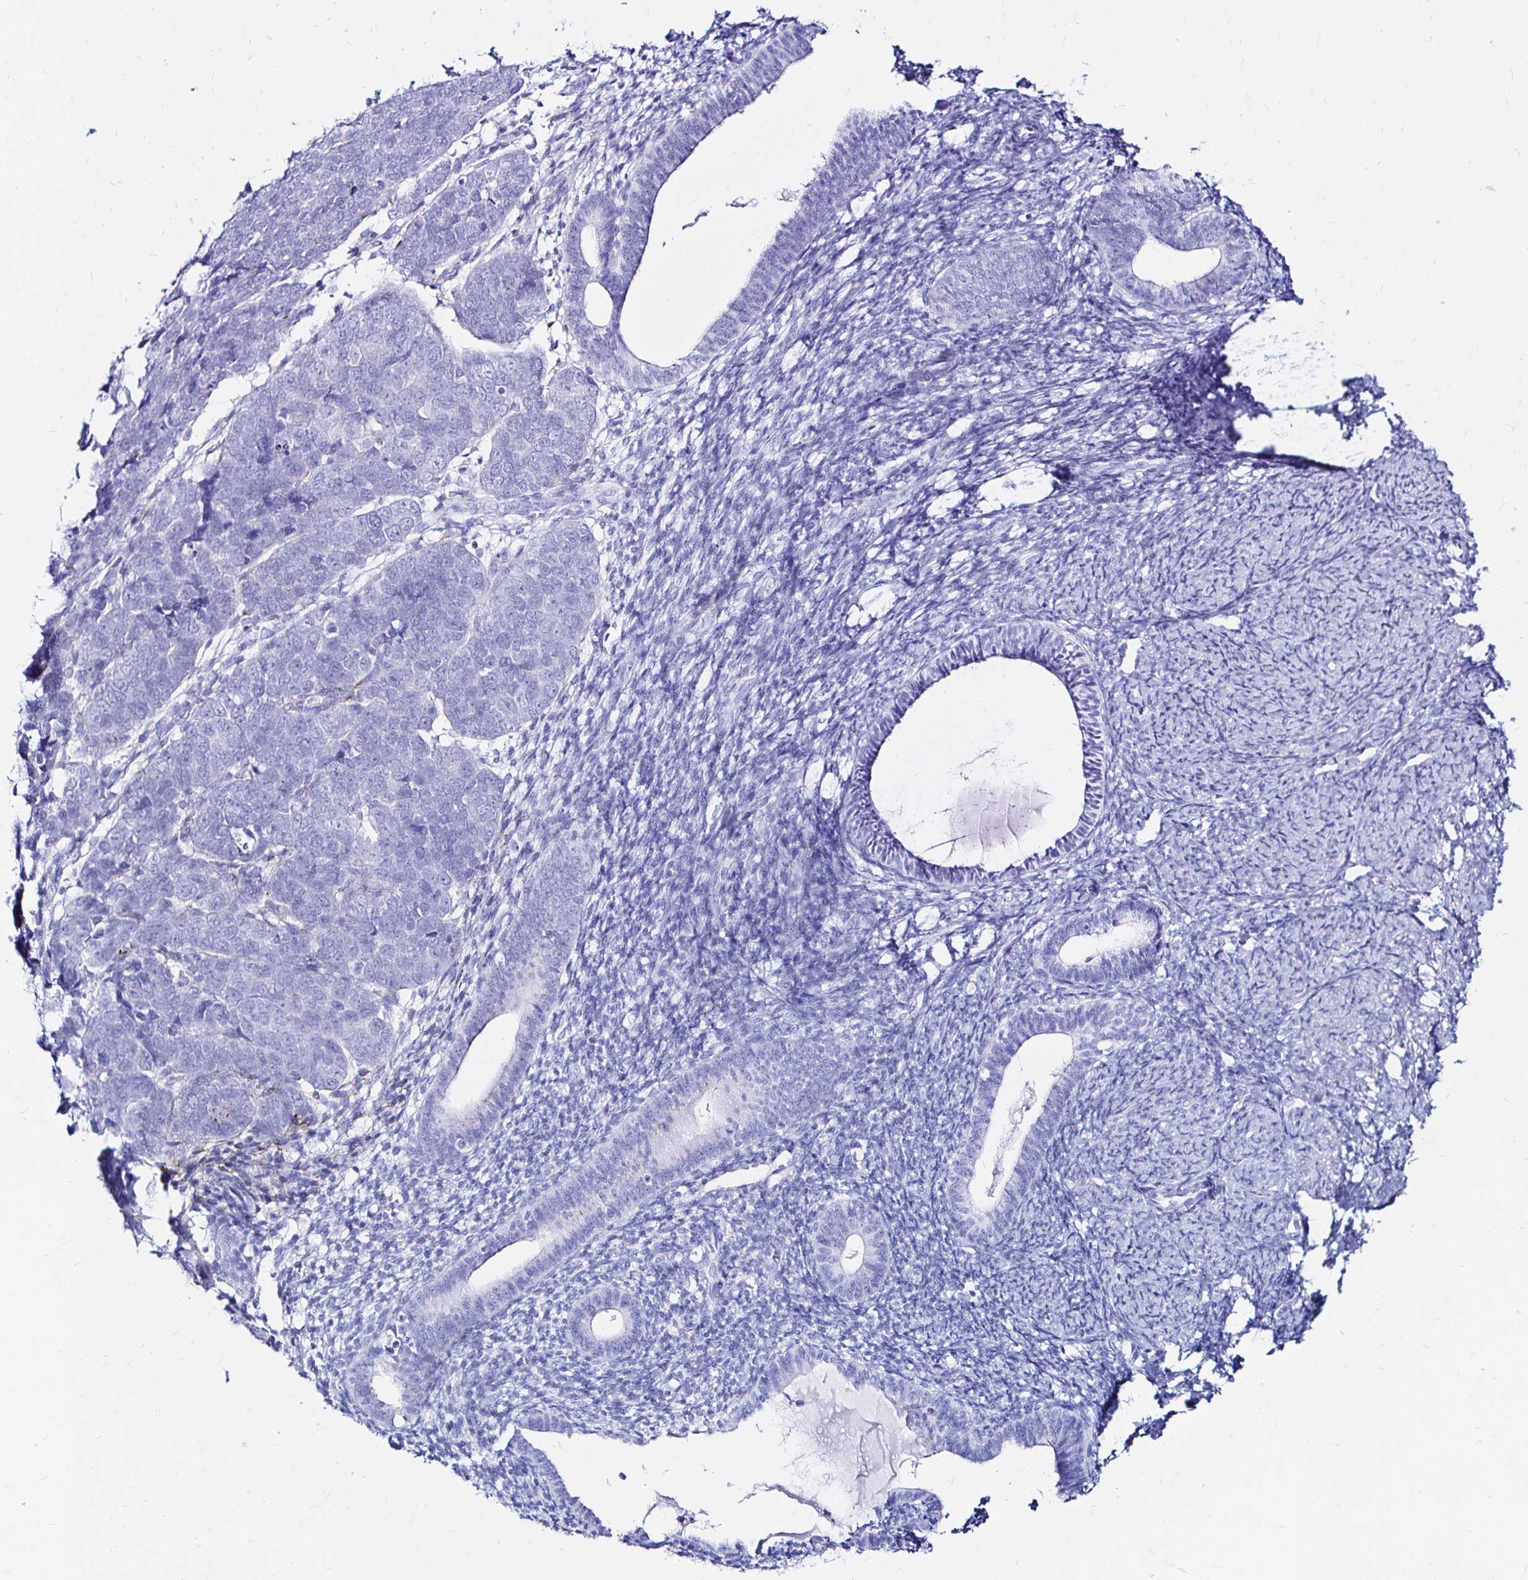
{"staining": {"intensity": "negative", "quantity": "none", "location": "none"}, "tissue": "endometrial cancer", "cell_type": "Tumor cells", "image_type": "cancer", "snomed": [{"axis": "morphology", "description": "Adenocarcinoma, NOS"}, {"axis": "topography", "description": "Endometrium"}], "caption": "Endometrial cancer was stained to show a protein in brown. There is no significant expression in tumor cells.", "gene": "ZNF432", "patient": {"sex": "female", "age": 82}}